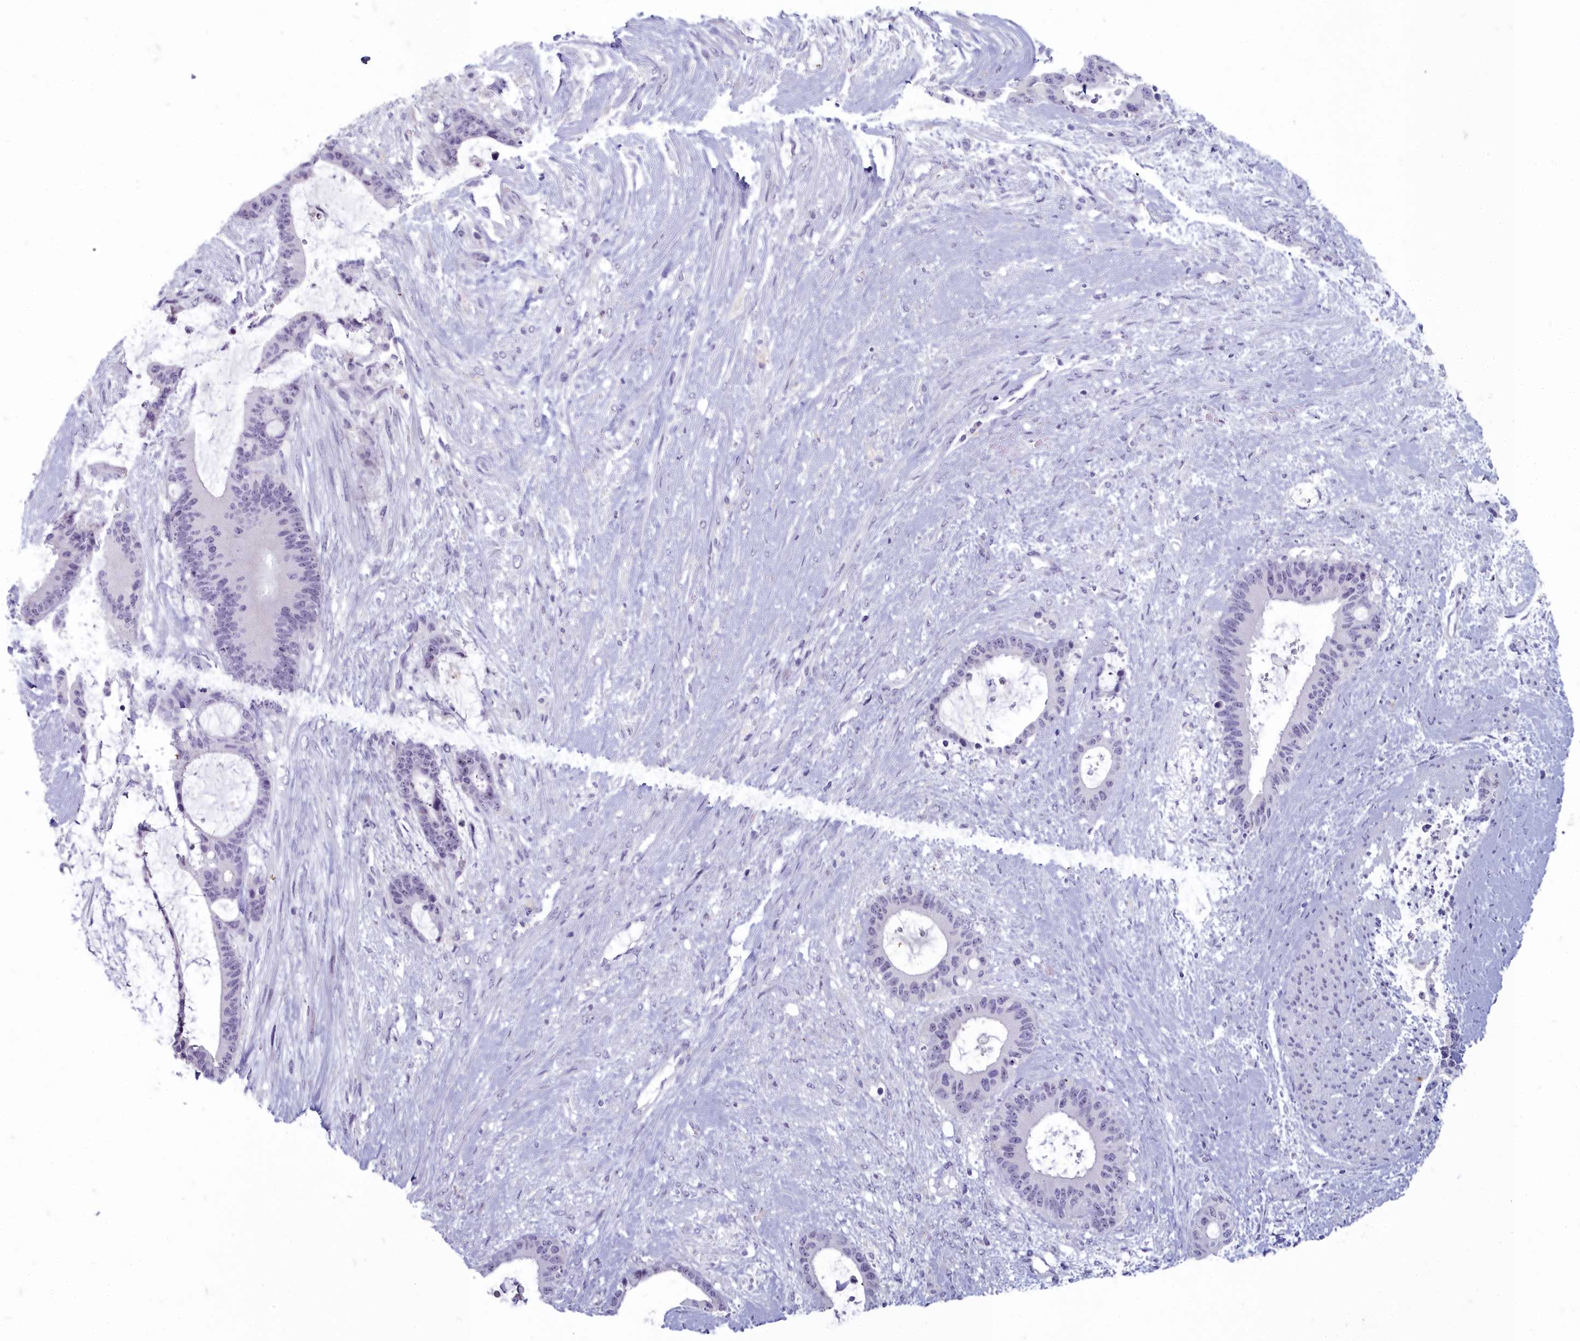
{"staining": {"intensity": "negative", "quantity": "none", "location": "none"}, "tissue": "liver cancer", "cell_type": "Tumor cells", "image_type": "cancer", "snomed": [{"axis": "morphology", "description": "Normal tissue, NOS"}, {"axis": "morphology", "description": "Cholangiocarcinoma"}, {"axis": "topography", "description": "Liver"}, {"axis": "topography", "description": "Peripheral nerve tissue"}], "caption": "The histopathology image reveals no staining of tumor cells in liver cholangiocarcinoma.", "gene": "INSYN2A", "patient": {"sex": "female", "age": 73}}